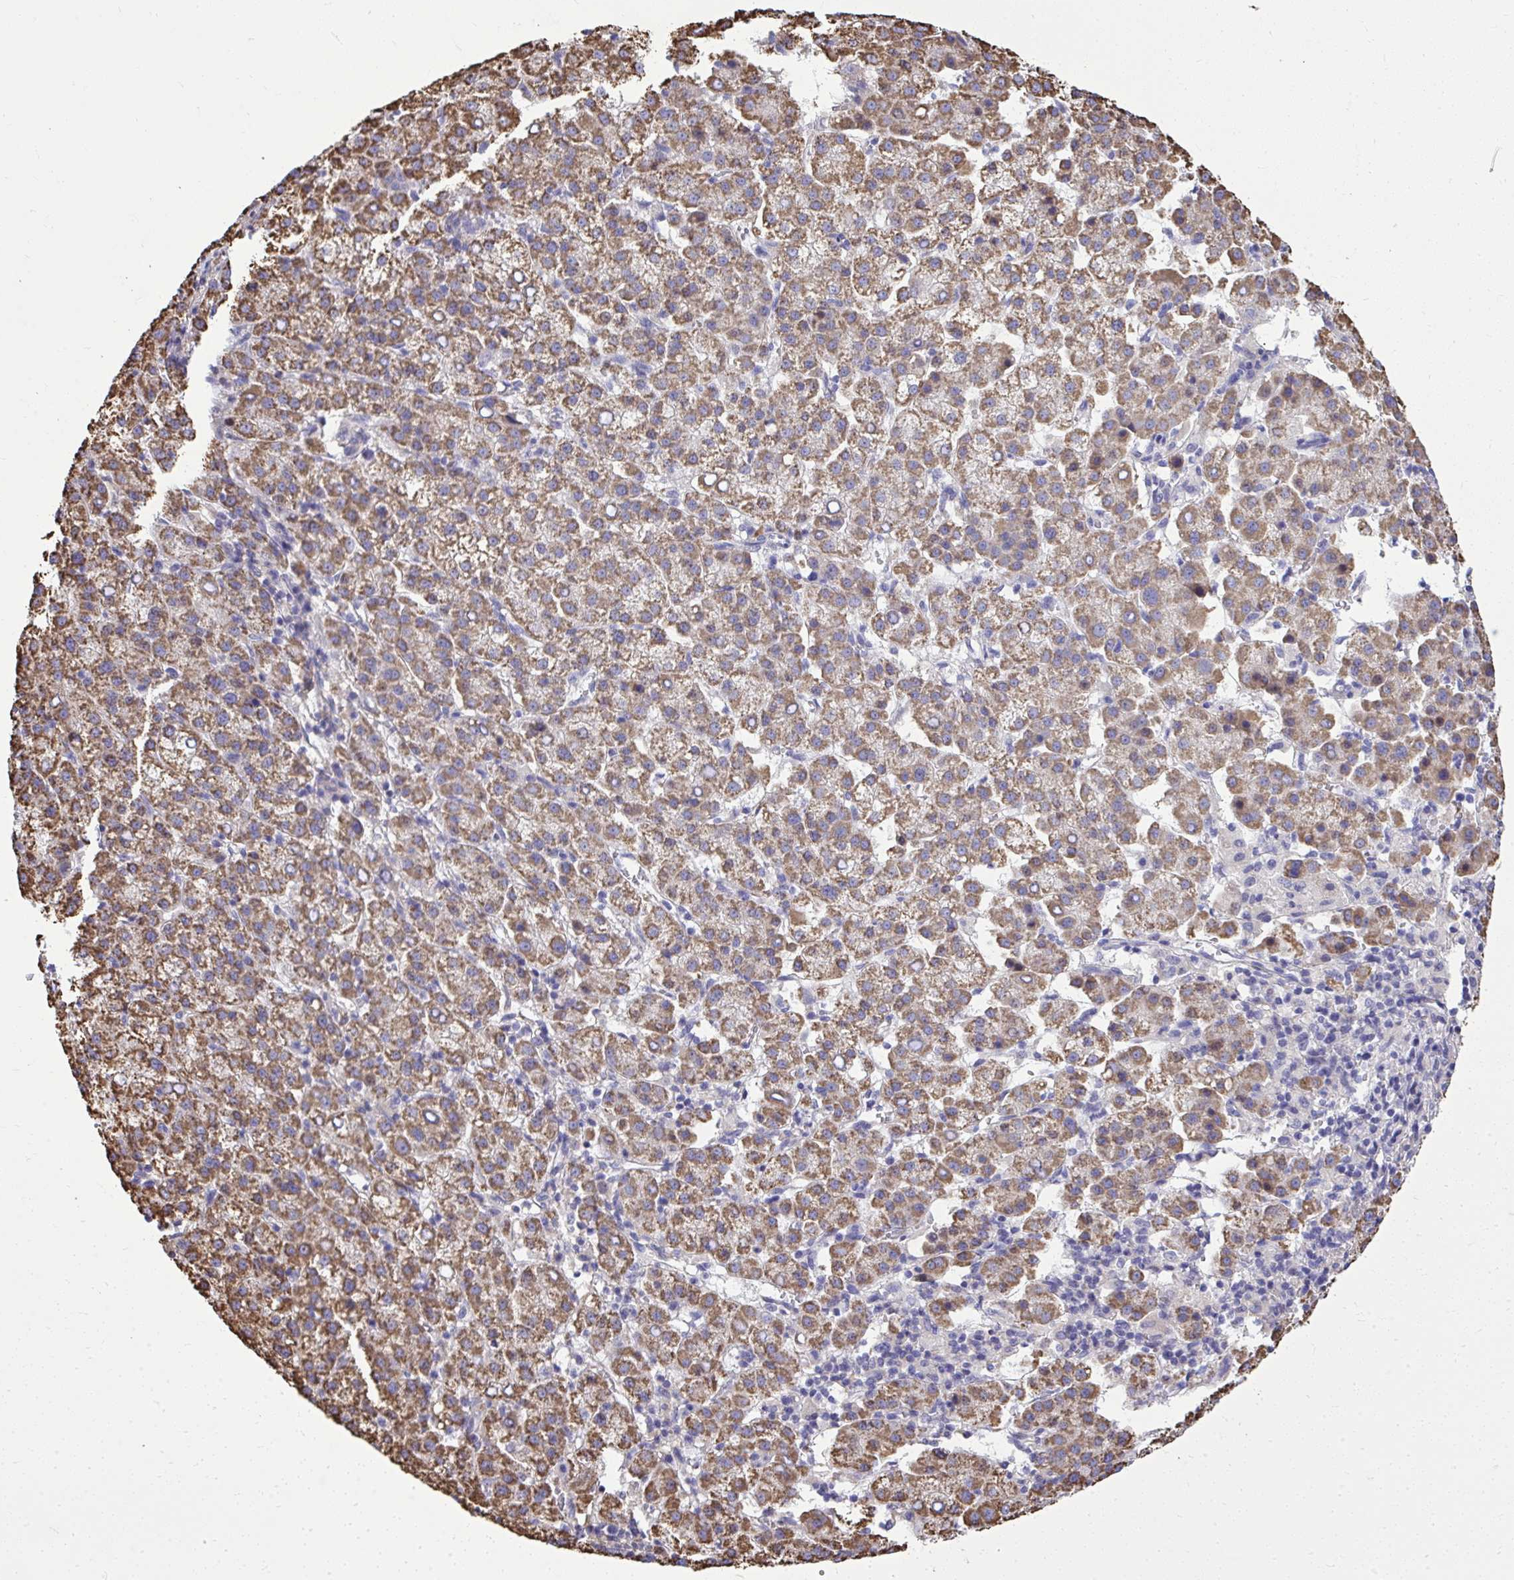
{"staining": {"intensity": "moderate", "quantity": ">75%", "location": "cytoplasmic/membranous"}, "tissue": "liver cancer", "cell_type": "Tumor cells", "image_type": "cancer", "snomed": [{"axis": "morphology", "description": "Carcinoma, Hepatocellular, NOS"}, {"axis": "topography", "description": "Liver"}], "caption": "Immunohistochemical staining of liver cancer (hepatocellular carcinoma) shows medium levels of moderate cytoplasmic/membranous staining in approximately >75% of tumor cells. (brown staining indicates protein expression, while blue staining denotes nuclei).", "gene": "GRK4", "patient": {"sex": "female", "age": 58}}